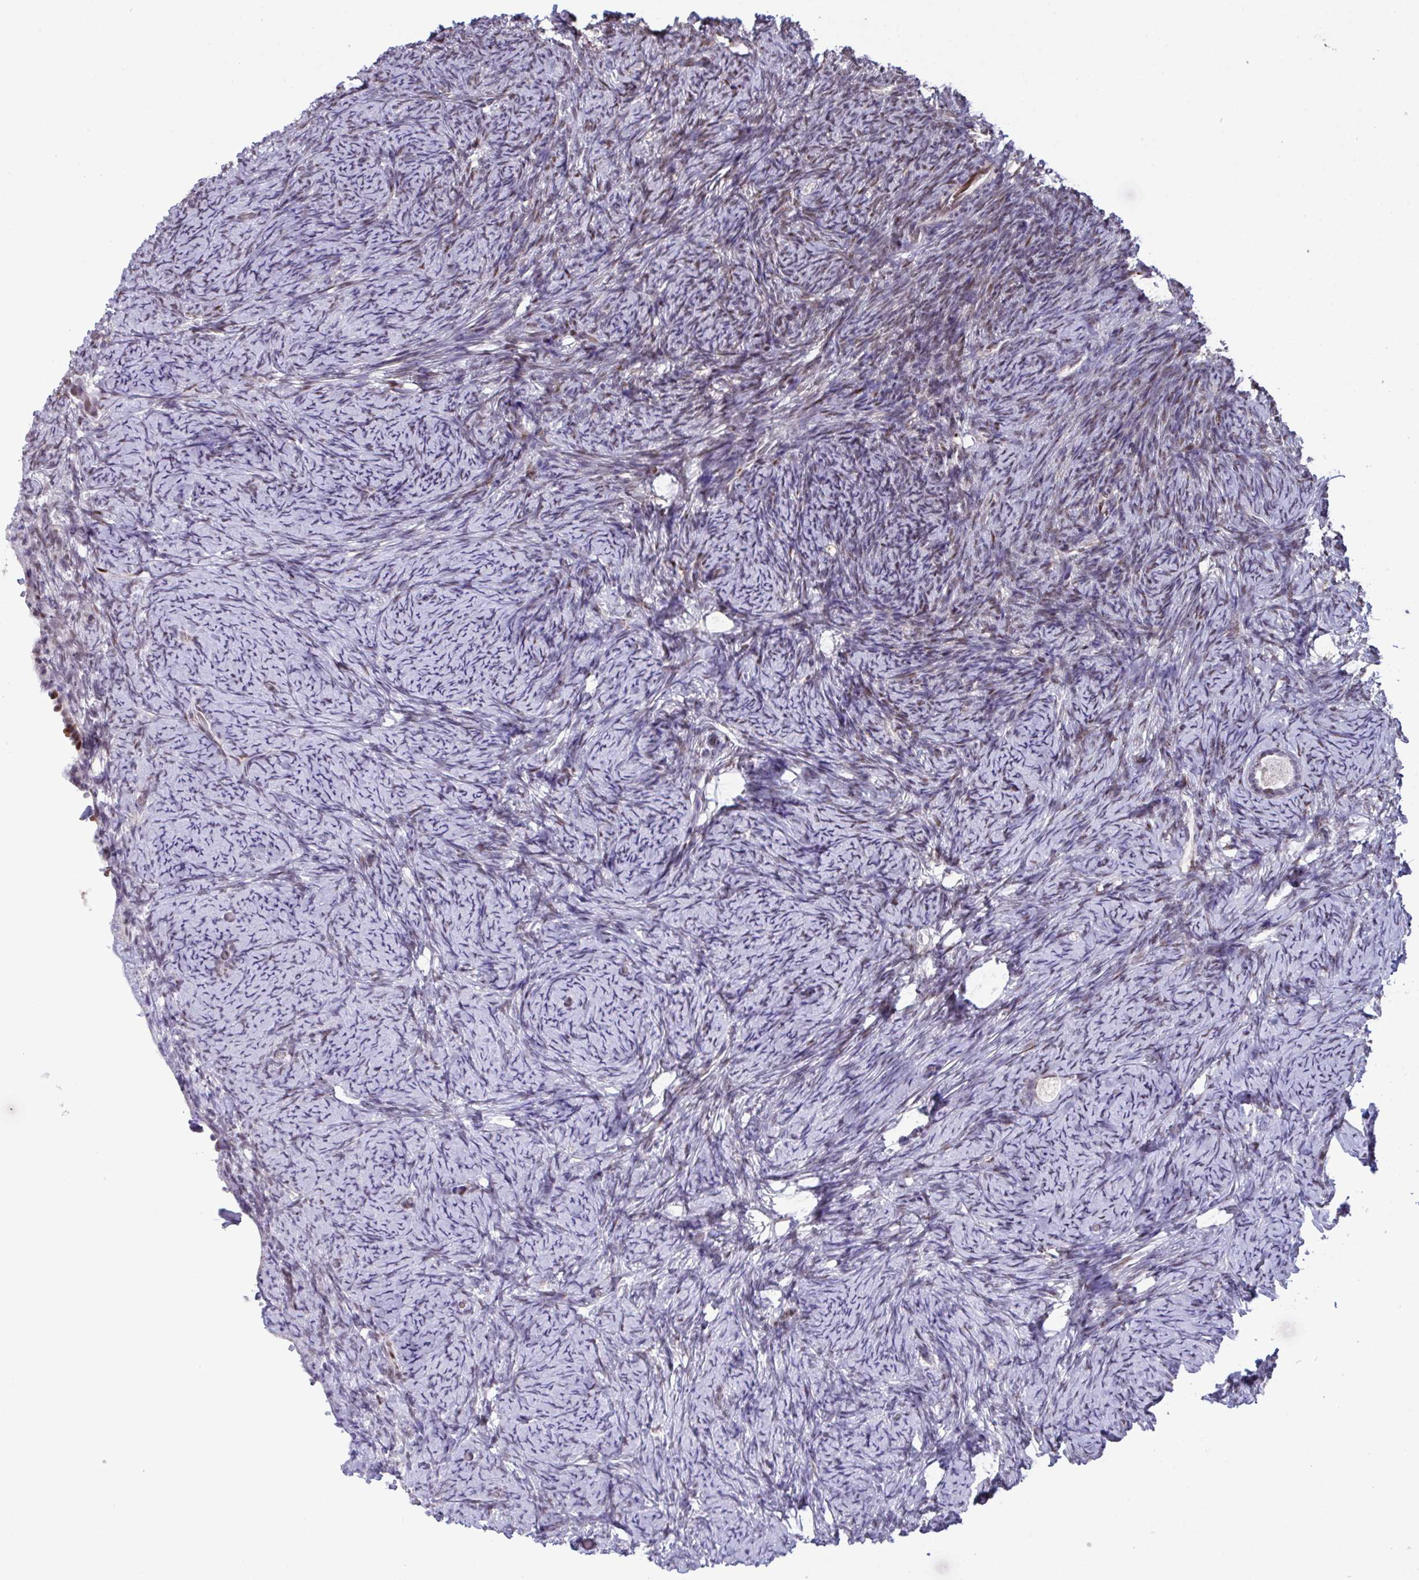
{"staining": {"intensity": "negative", "quantity": "none", "location": "none"}, "tissue": "ovary", "cell_type": "Follicle cells", "image_type": "normal", "snomed": [{"axis": "morphology", "description": "Normal tissue, NOS"}, {"axis": "topography", "description": "Ovary"}], "caption": "Normal ovary was stained to show a protein in brown. There is no significant expression in follicle cells. (IHC, brightfield microscopy, high magnification).", "gene": "PELI1", "patient": {"sex": "female", "age": 34}}